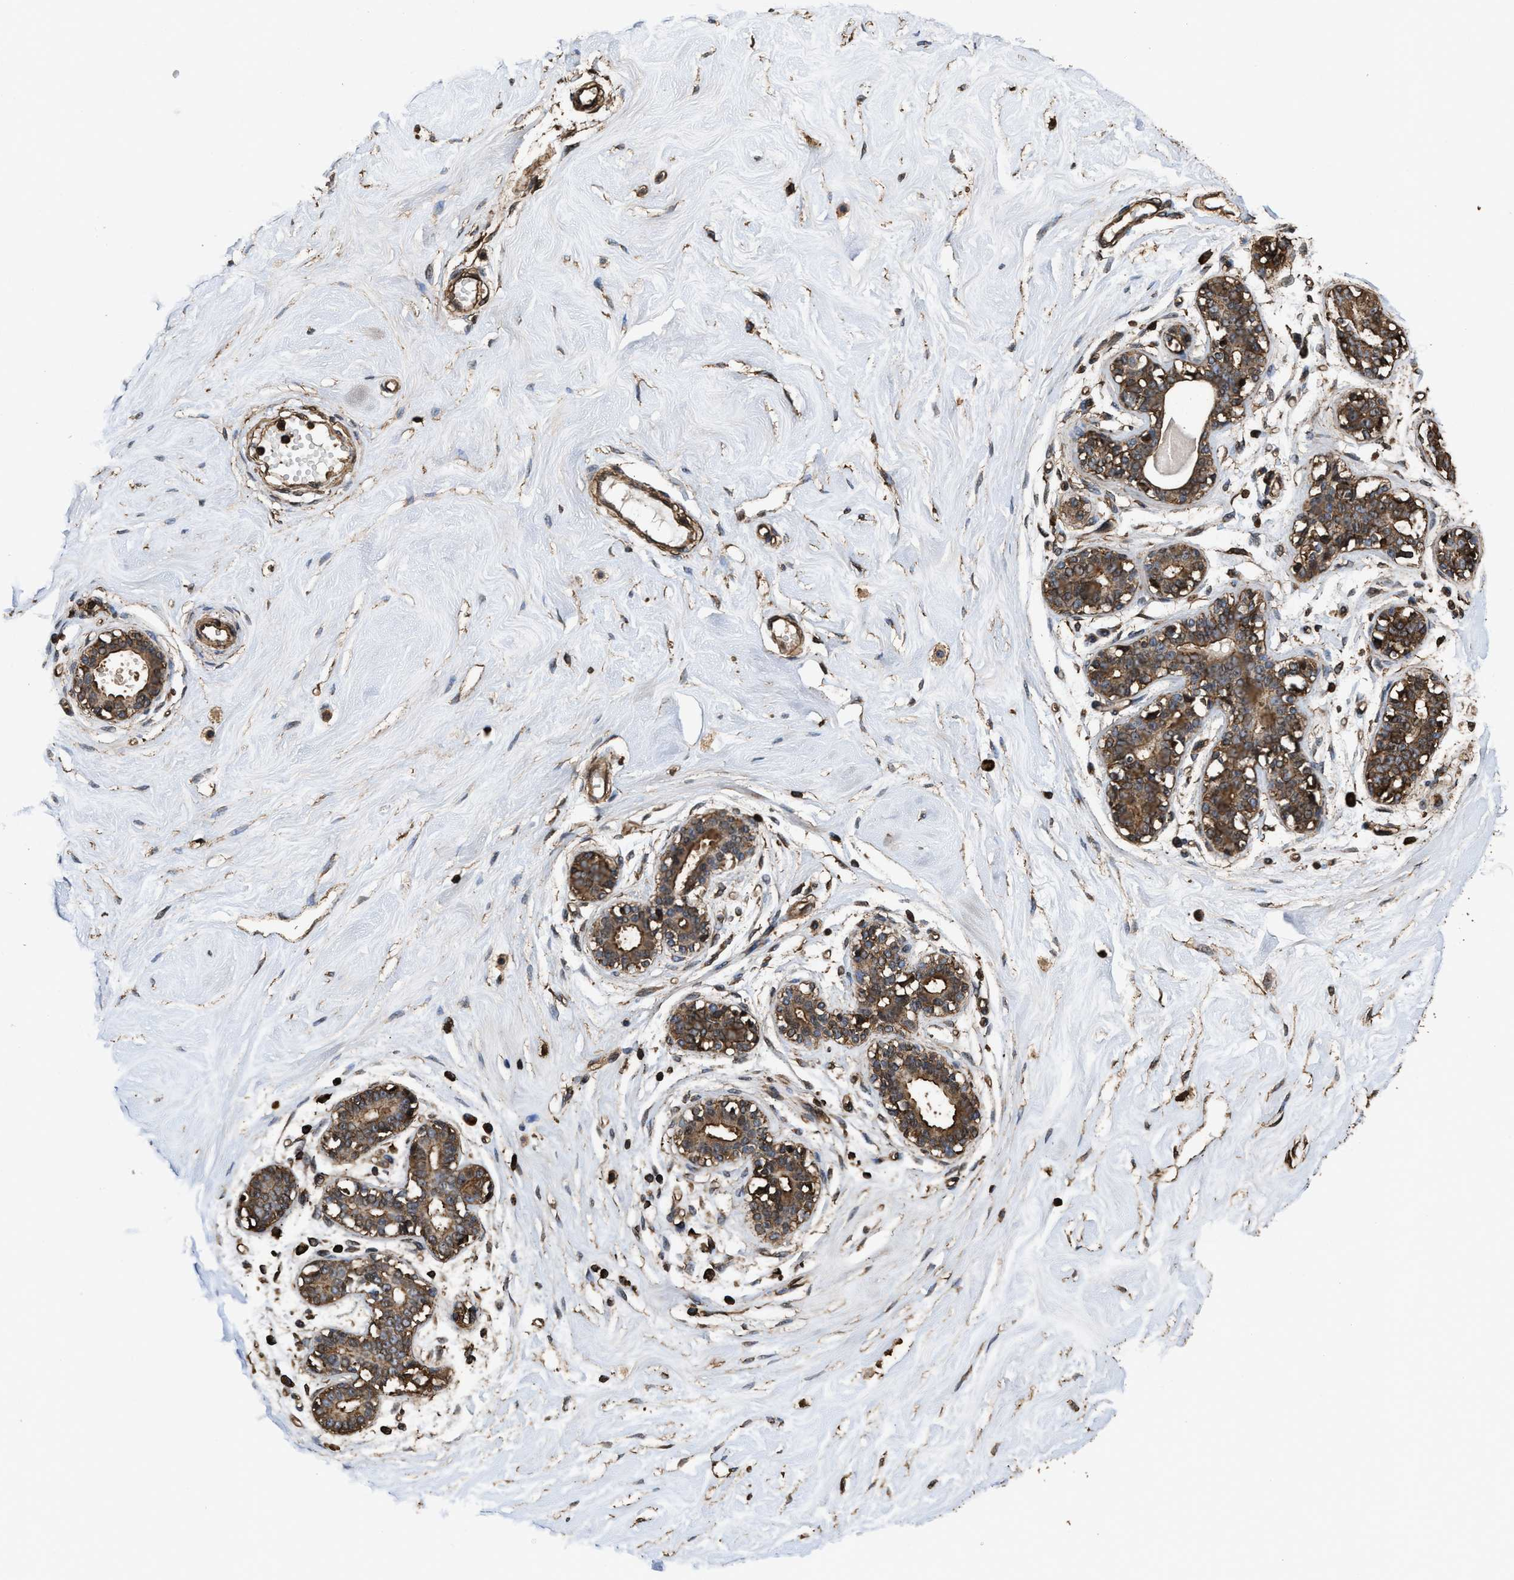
{"staining": {"intensity": "strong", "quantity": ">75%", "location": "cytoplasmic/membranous"}, "tissue": "breast", "cell_type": "Adipocytes", "image_type": "normal", "snomed": [{"axis": "morphology", "description": "Normal tissue, NOS"}, {"axis": "topography", "description": "Breast"}], "caption": "A brown stain labels strong cytoplasmic/membranous staining of a protein in adipocytes of benign human breast. (IHC, brightfield microscopy, high magnification).", "gene": "KBTBD2", "patient": {"sex": "female", "age": 23}}